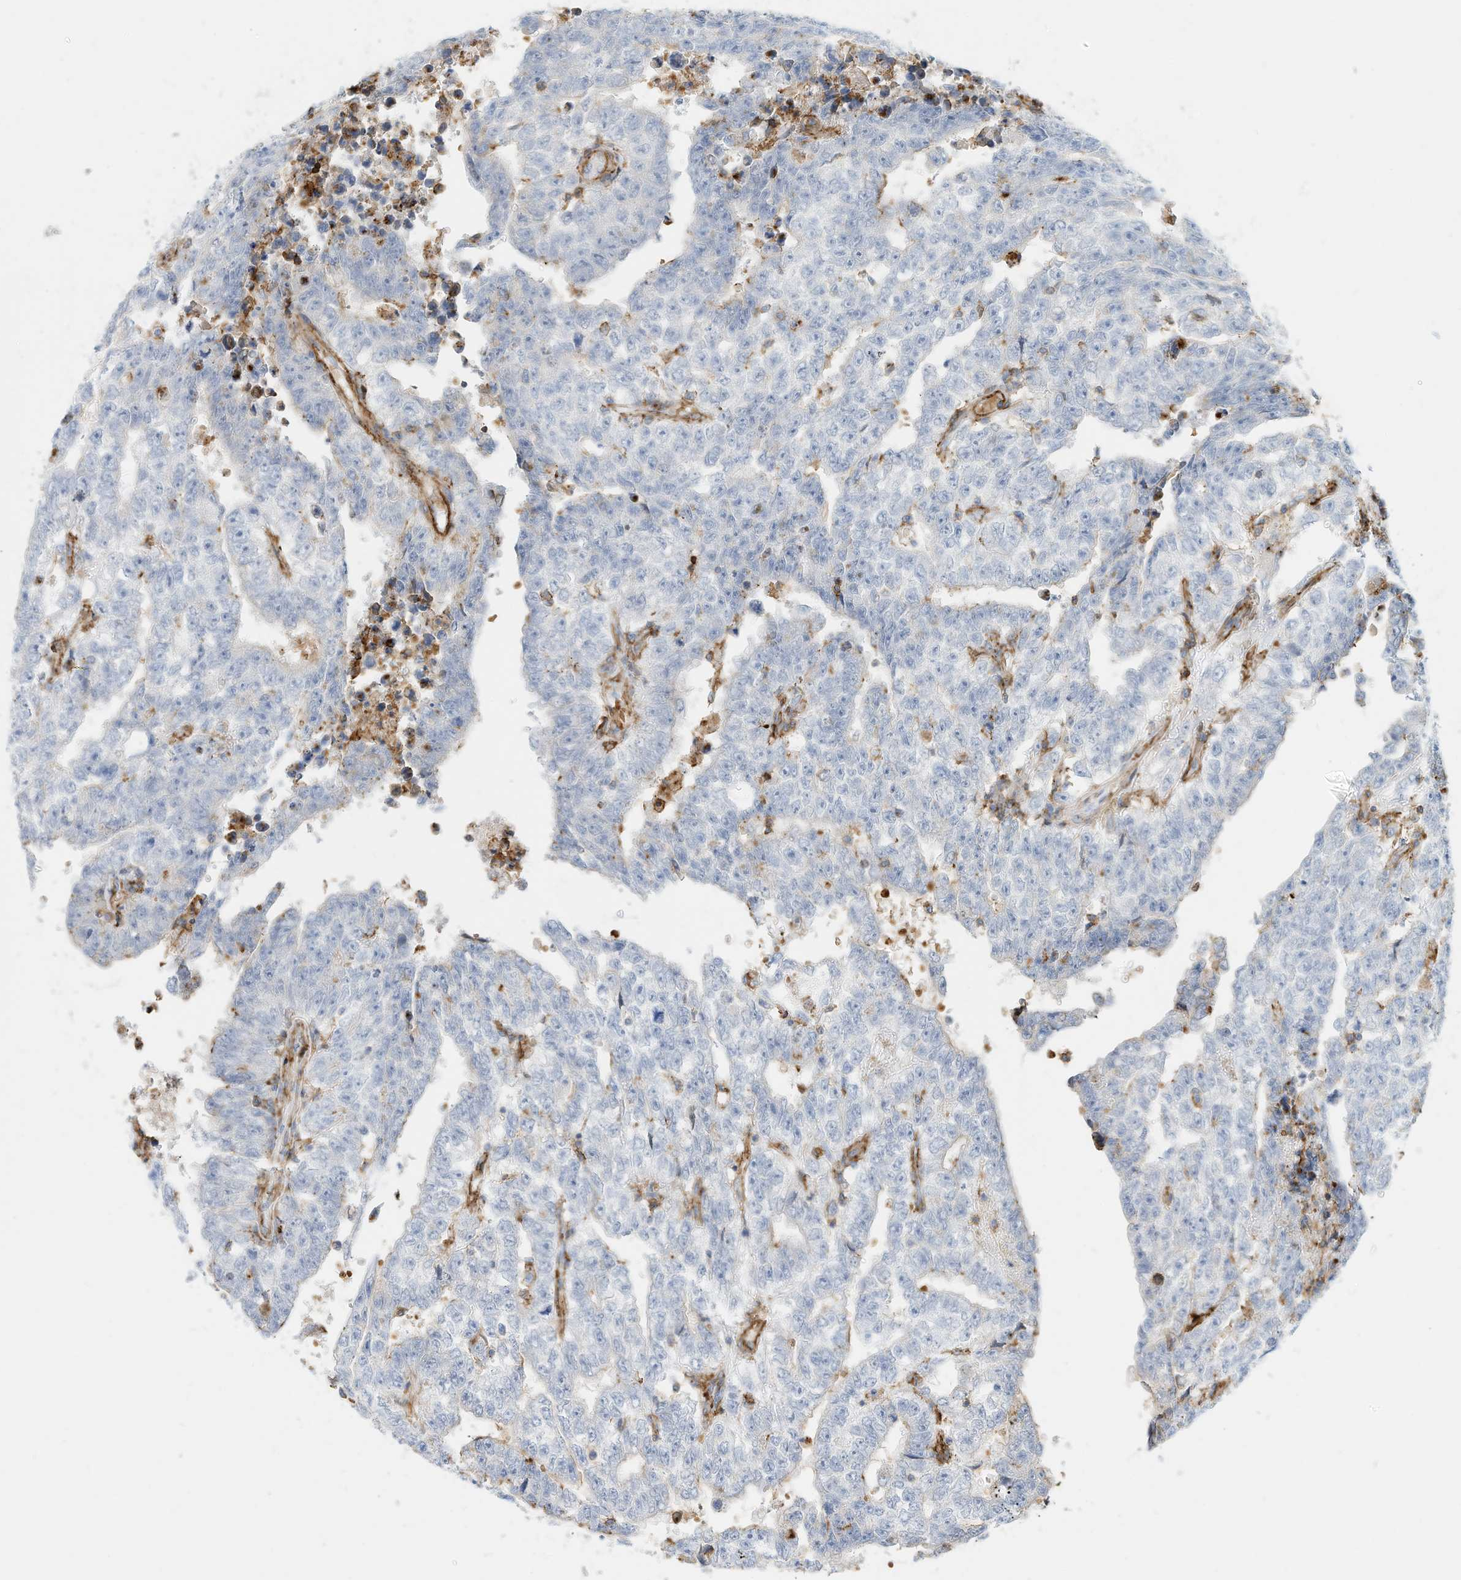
{"staining": {"intensity": "negative", "quantity": "none", "location": "none"}, "tissue": "testis cancer", "cell_type": "Tumor cells", "image_type": "cancer", "snomed": [{"axis": "morphology", "description": "Carcinoma, Embryonal, NOS"}, {"axis": "topography", "description": "Testis"}], "caption": "Immunohistochemistry of human testis embryonal carcinoma demonstrates no expression in tumor cells.", "gene": "TXNDC9", "patient": {"sex": "male", "age": 25}}